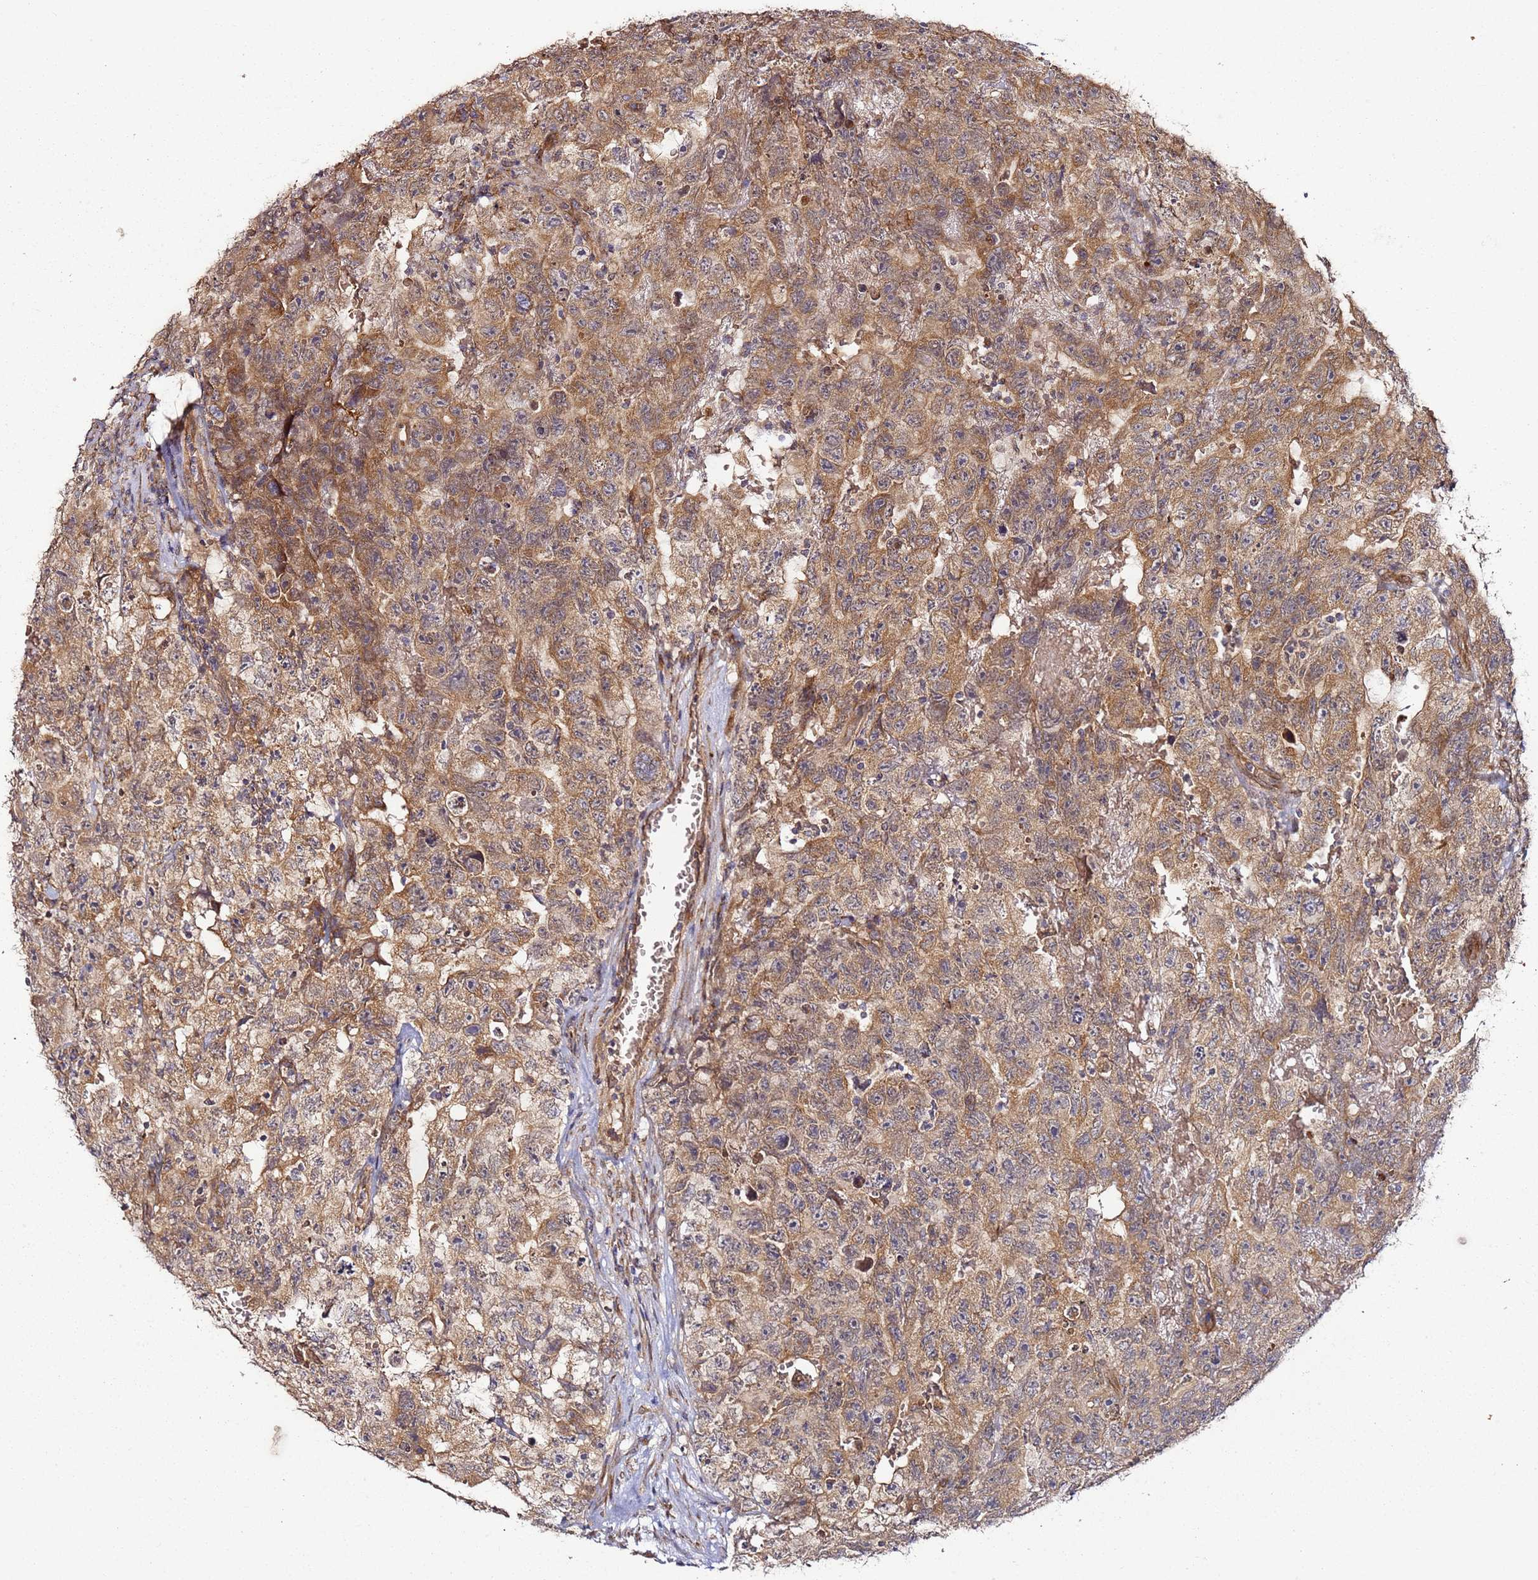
{"staining": {"intensity": "moderate", "quantity": ">75%", "location": "cytoplasmic/membranous"}, "tissue": "testis cancer", "cell_type": "Tumor cells", "image_type": "cancer", "snomed": [{"axis": "morphology", "description": "Carcinoma, Embryonal, NOS"}, {"axis": "topography", "description": "Testis"}], "caption": "The immunohistochemical stain shows moderate cytoplasmic/membranous staining in tumor cells of testis cancer tissue. (Stains: DAB (3,3'-diaminobenzidine) in brown, nuclei in blue, Microscopy: brightfield microscopy at high magnification).", "gene": "TM2D2", "patient": {"sex": "male", "age": 45}}